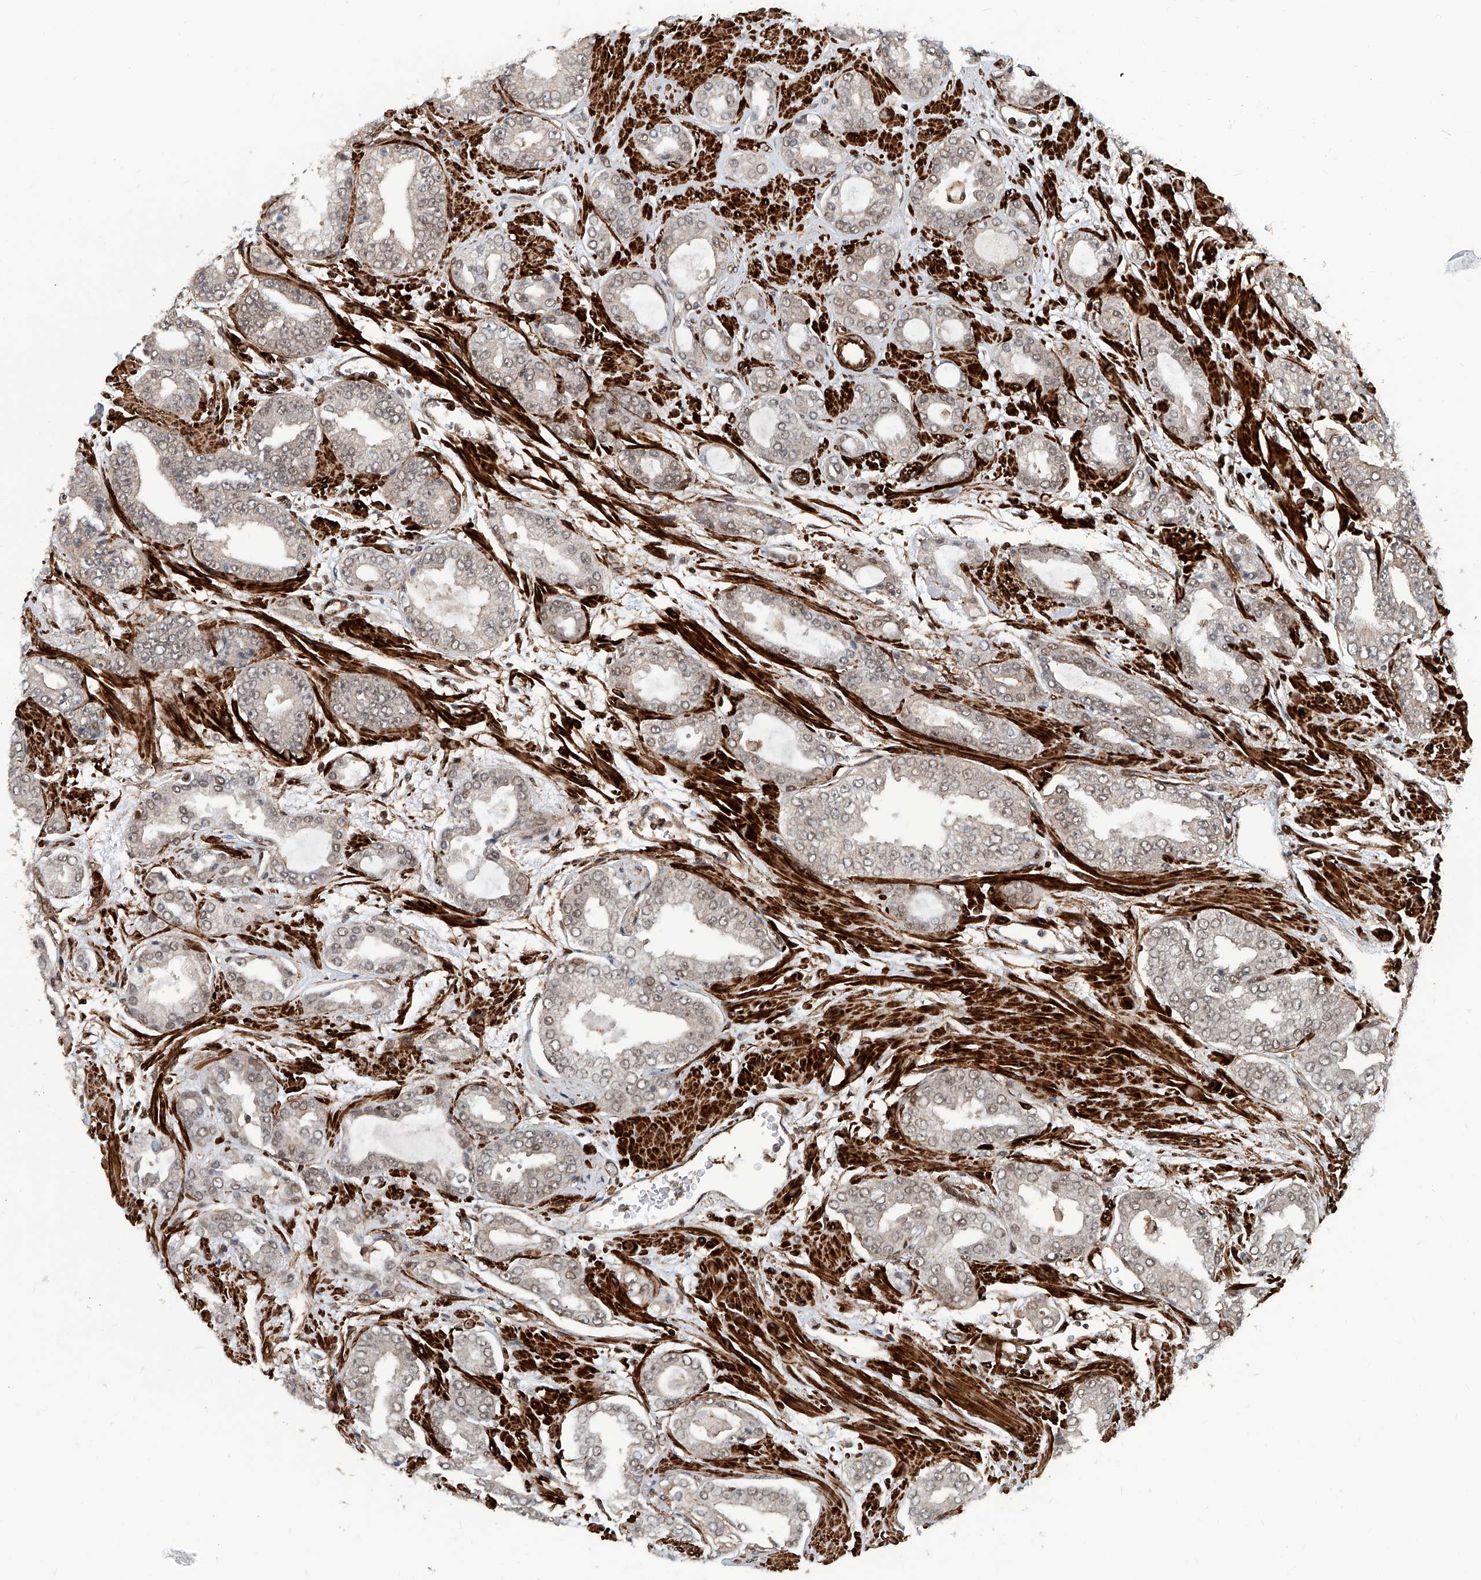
{"staining": {"intensity": "weak", "quantity": "<25%", "location": "nuclear"}, "tissue": "prostate cancer", "cell_type": "Tumor cells", "image_type": "cancer", "snomed": [{"axis": "morphology", "description": "Adenocarcinoma, High grade"}, {"axis": "topography", "description": "Prostate"}], "caption": "Immunohistochemistry photomicrograph of neoplastic tissue: human high-grade adenocarcinoma (prostate) stained with DAB (3,3'-diaminobenzidine) demonstrates no significant protein positivity in tumor cells.", "gene": "SDE2", "patient": {"sex": "male", "age": 71}}